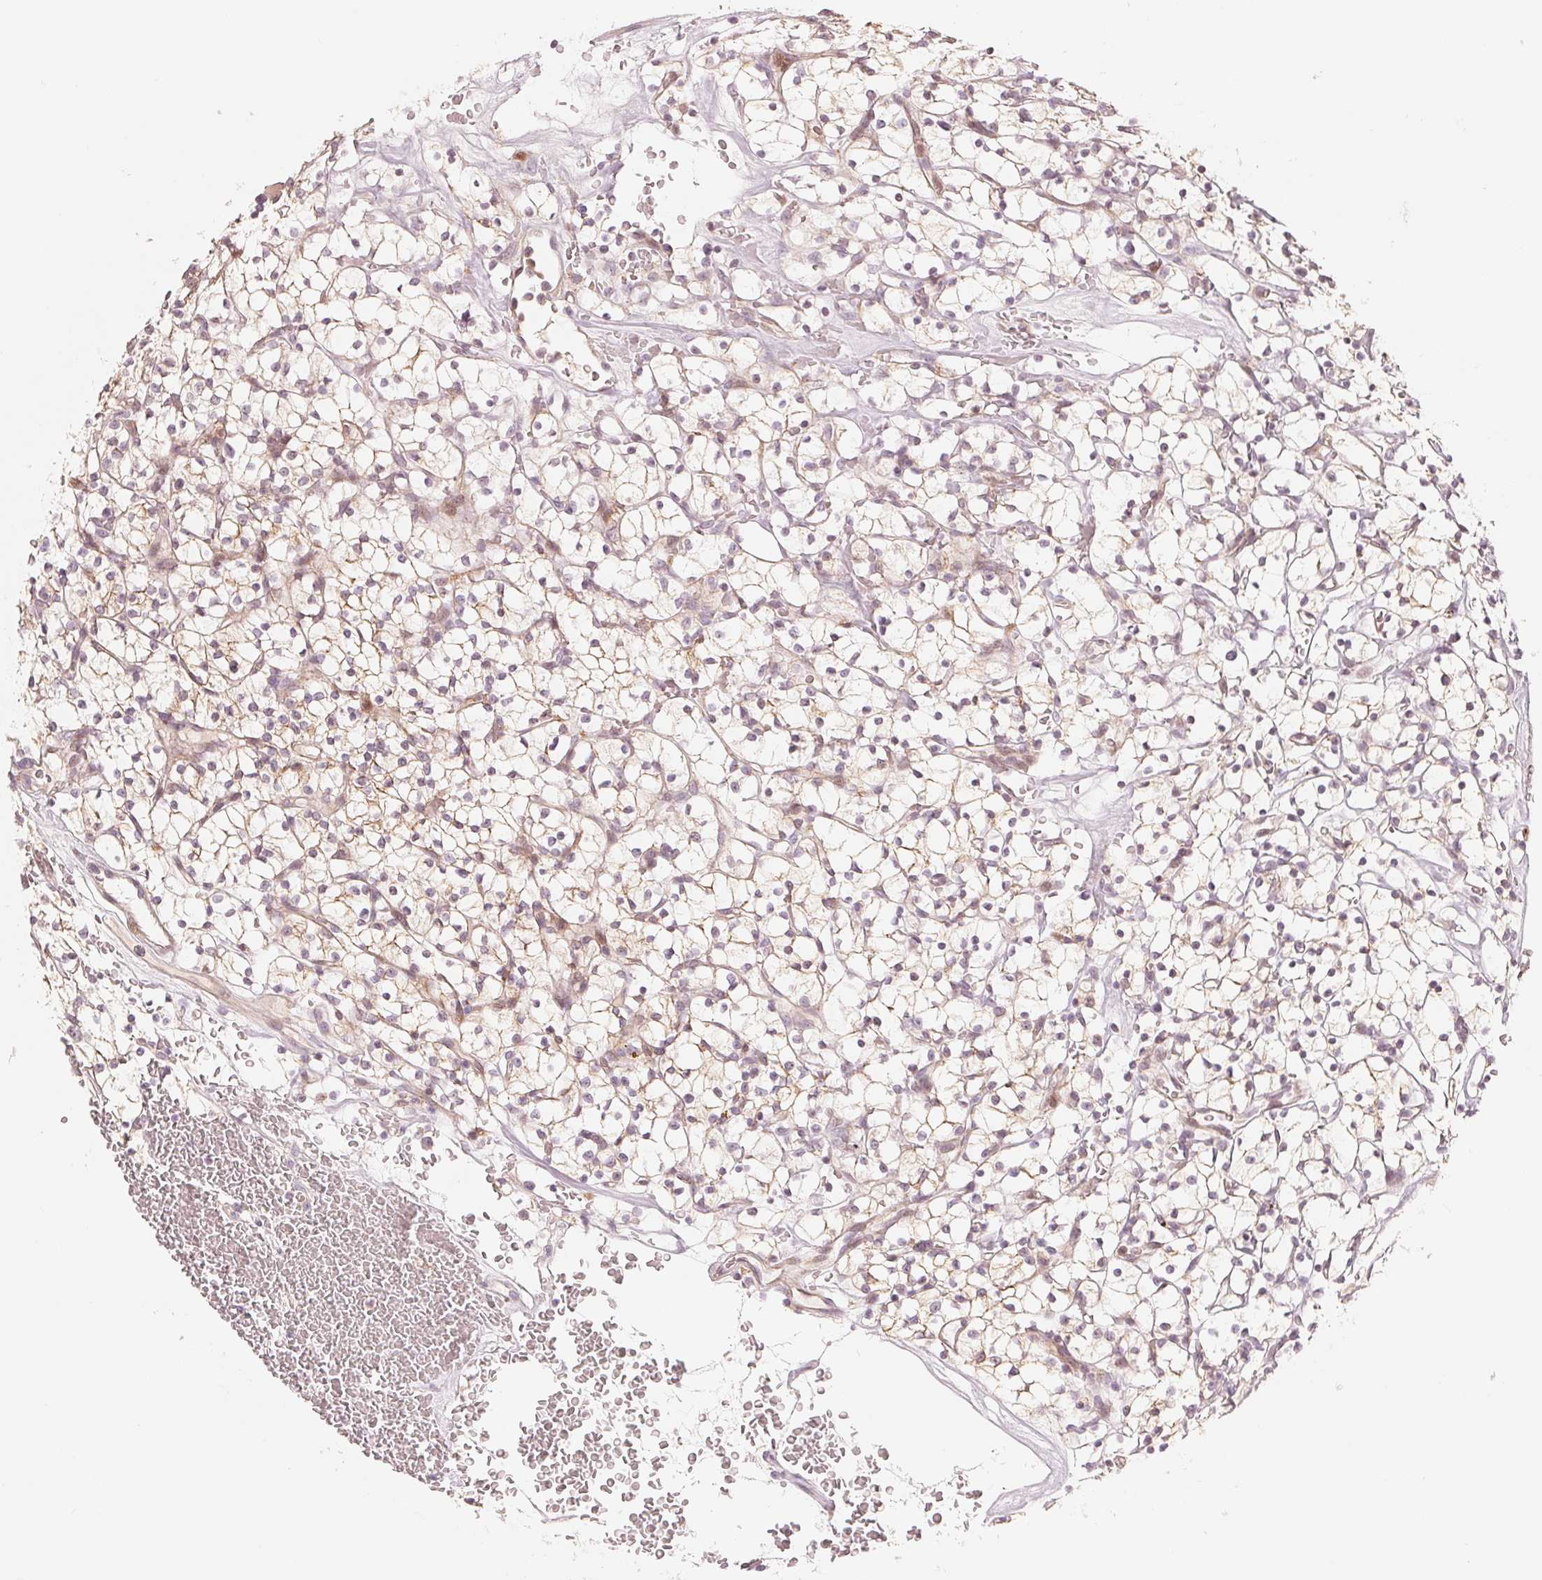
{"staining": {"intensity": "weak", "quantity": "25%-75%", "location": "cytoplasmic/membranous"}, "tissue": "renal cancer", "cell_type": "Tumor cells", "image_type": "cancer", "snomed": [{"axis": "morphology", "description": "Adenocarcinoma, NOS"}, {"axis": "topography", "description": "Kidney"}], "caption": "Protein staining by immunohistochemistry (IHC) exhibits weak cytoplasmic/membranous staining in approximately 25%-75% of tumor cells in adenocarcinoma (renal).", "gene": "SLC17A4", "patient": {"sex": "female", "age": 64}}